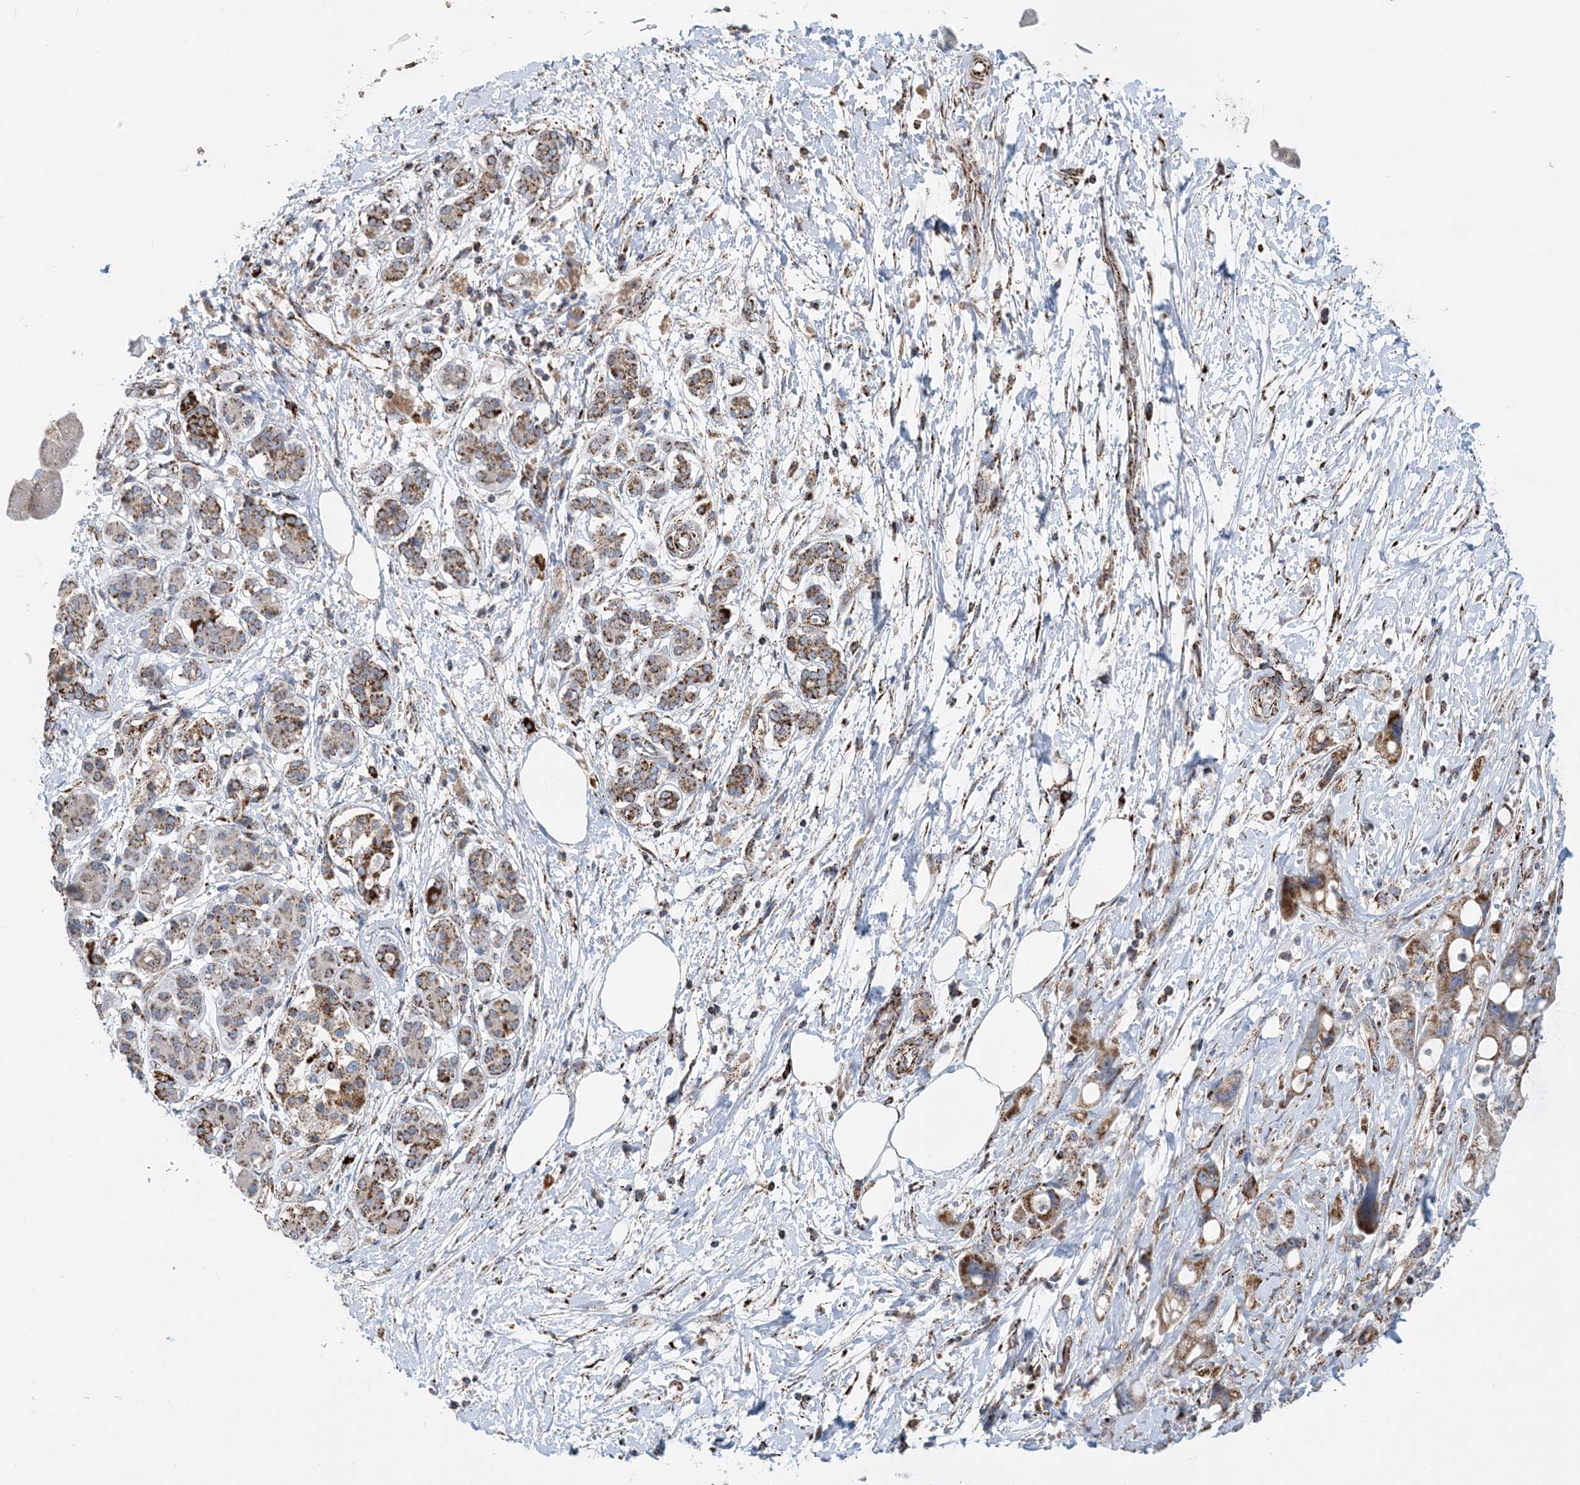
{"staining": {"intensity": "moderate", "quantity": ">75%", "location": "cytoplasmic/membranous"}, "tissue": "pancreatic cancer", "cell_type": "Tumor cells", "image_type": "cancer", "snomed": [{"axis": "morphology", "description": "Normal tissue, NOS"}, {"axis": "morphology", "description": "Adenocarcinoma, NOS"}, {"axis": "topography", "description": "Pancreas"}], "caption": "Protein staining shows moderate cytoplasmic/membranous expression in about >75% of tumor cells in pancreatic cancer (adenocarcinoma). The protein is shown in brown color, while the nuclei are stained blue.", "gene": "PCDHGA1", "patient": {"sex": "female", "age": 68}}